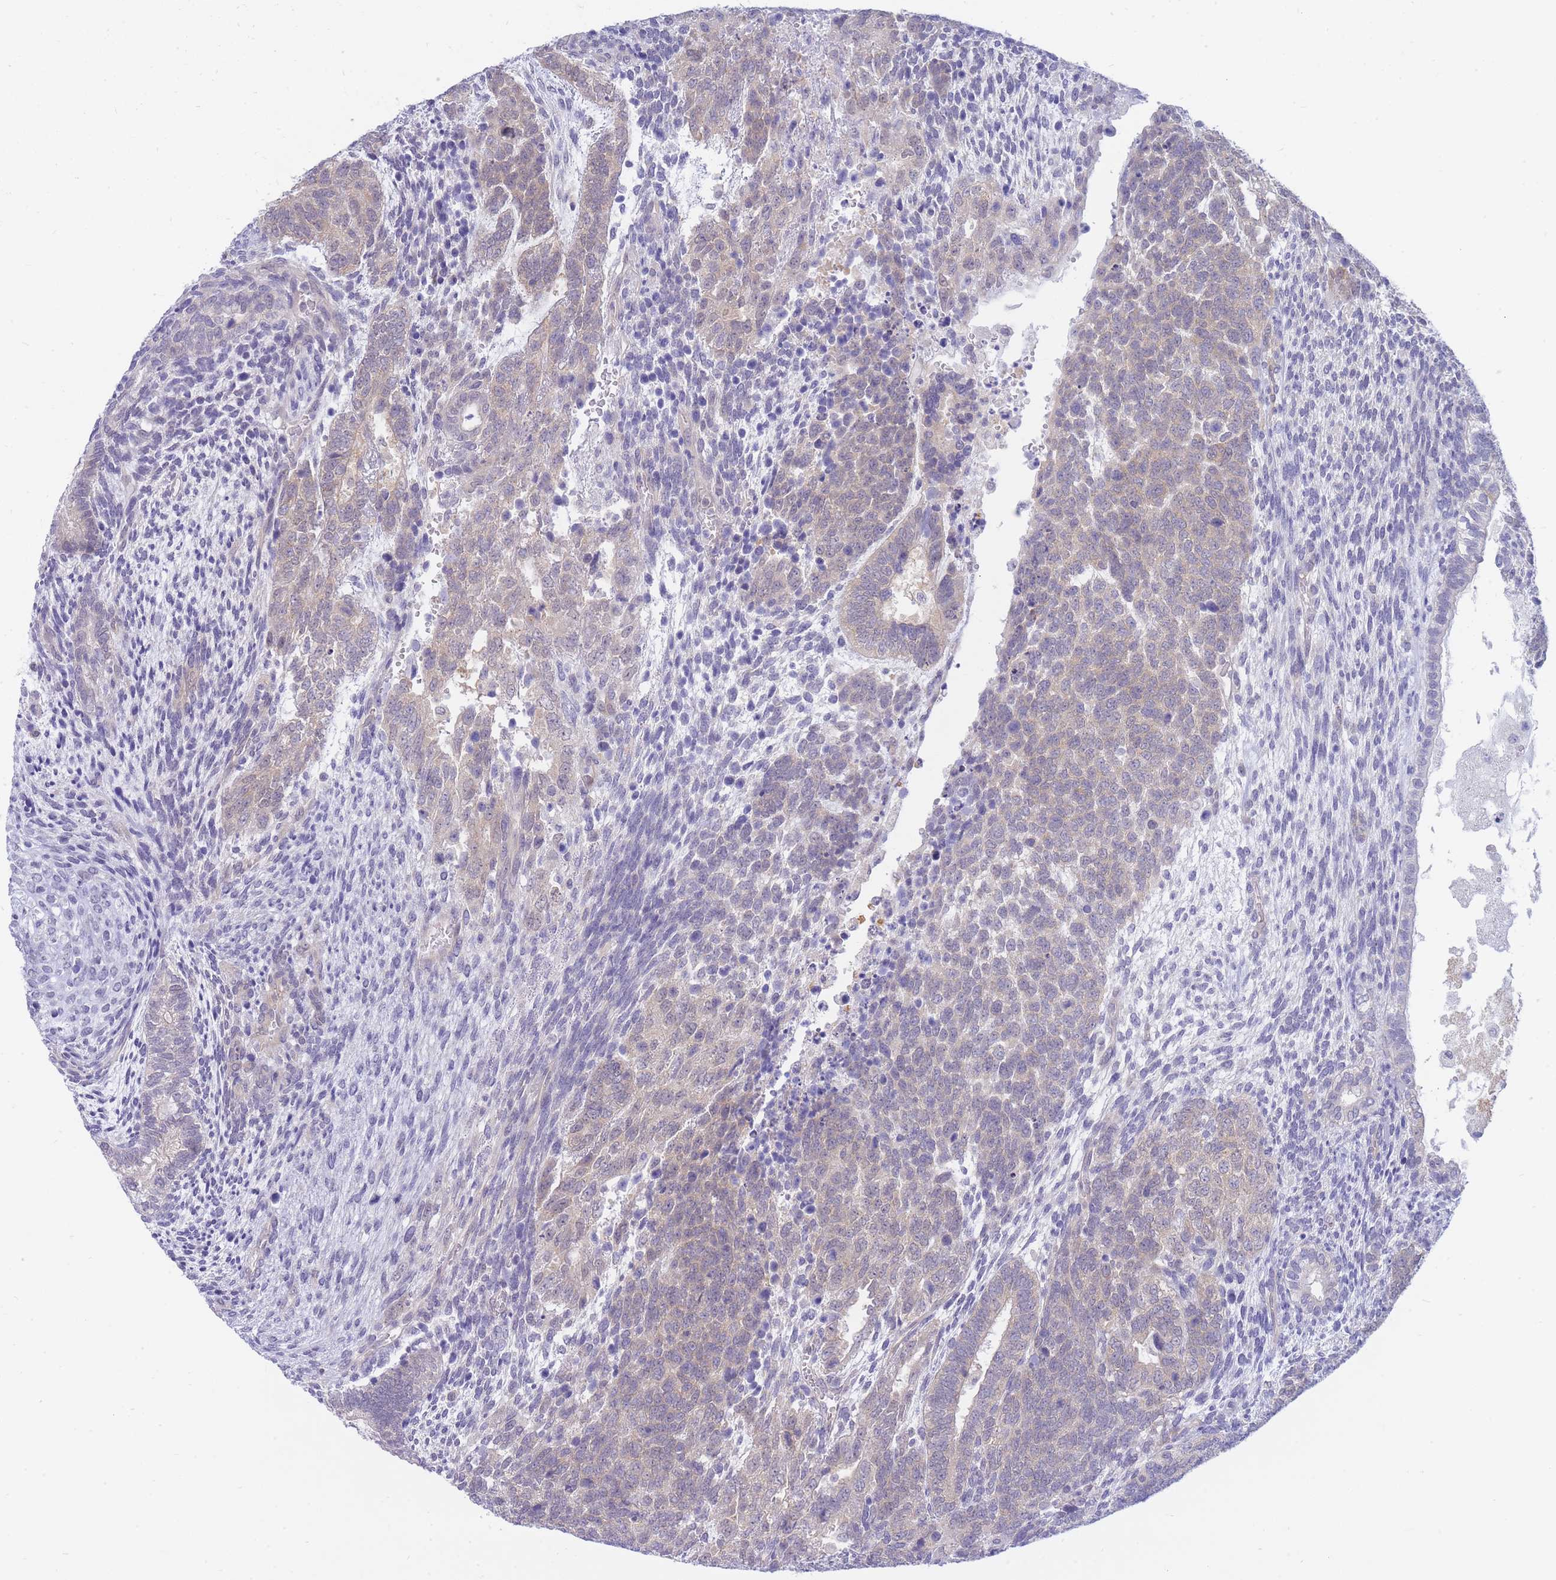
{"staining": {"intensity": "weak", "quantity": "25%-75%", "location": "cytoplasmic/membranous"}, "tissue": "testis cancer", "cell_type": "Tumor cells", "image_type": "cancer", "snomed": [{"axis": "morphology", "description": "Carcinoma, Embryonal, NOS"}, {"axis": "topography", "description": "Testis"}], "caption": "Human testis embryonal carcinoma stained with a protein marker displays weak staining in tumor cells.", "gene": "SUGT1", "patient": {"sex": "male", "age": 23}}